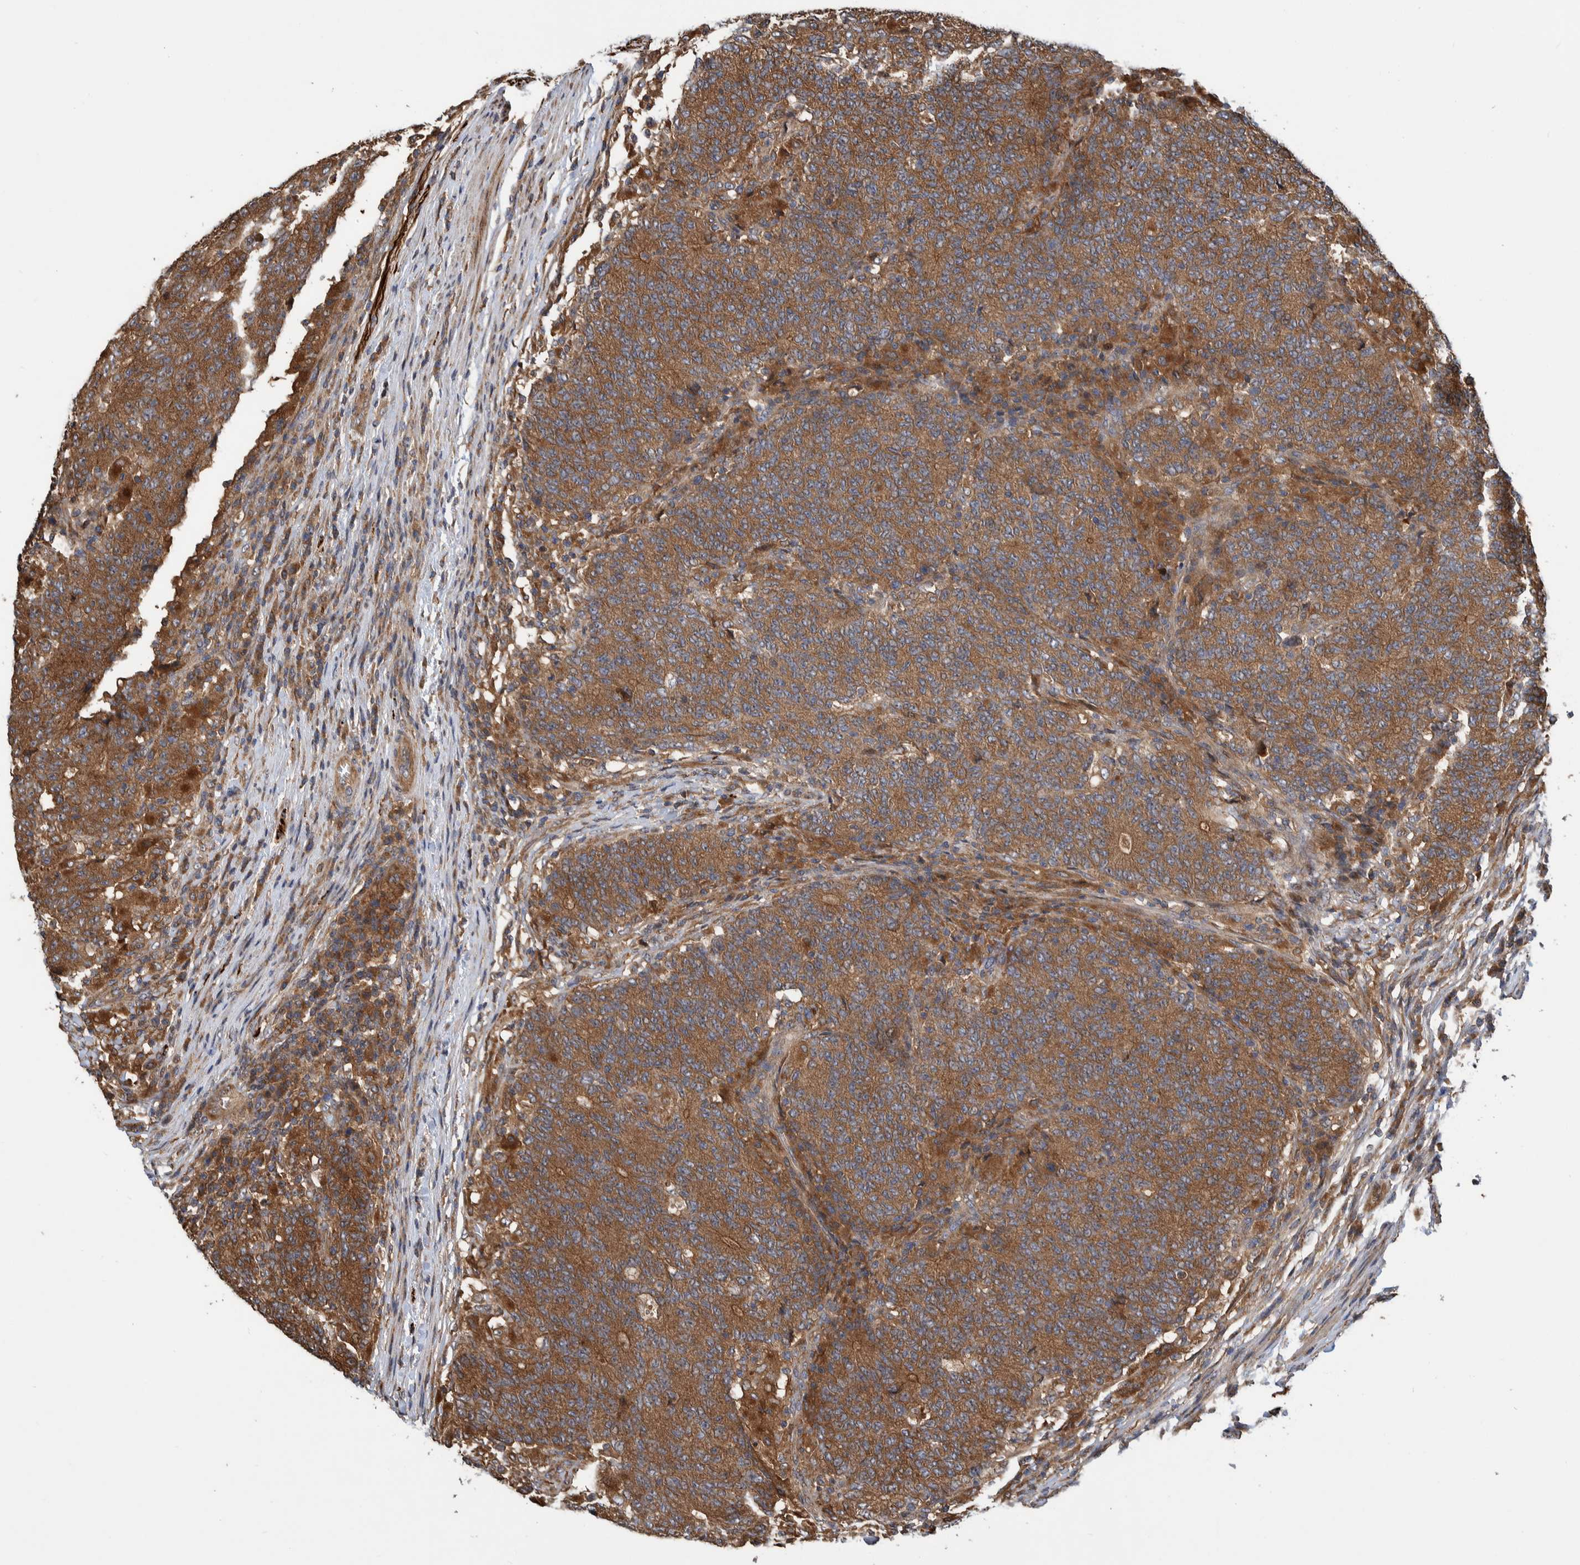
{"staining": {"intensity": "strong", "quantity": ">75%", "location": "cytoplasmic/membranous"}, "tissue": "colorectal cancer", "cell_type": "Tumor cells", "image_type": "cancer", "snomed": [{"axis": "morphology", "description": "Normal tissue, NOS"}, {"axis": "morphology", "description": "Adenocarcinoma, NOS"}, {"axis": "topography", "description": "Colon"}], "caption": "Immunohistochemical staining of colorectal cancer (adenocarcinoma) shows strong cytoplasmic/membranous protein expression in about >75% of tumor cells. The protein is stained brown, and the nuclei are stained in blue (DAB IHC with brightfield microscopy, high magnification).", "gene": "CCDC57", "patient": {"sex": "female", "age": 75}}